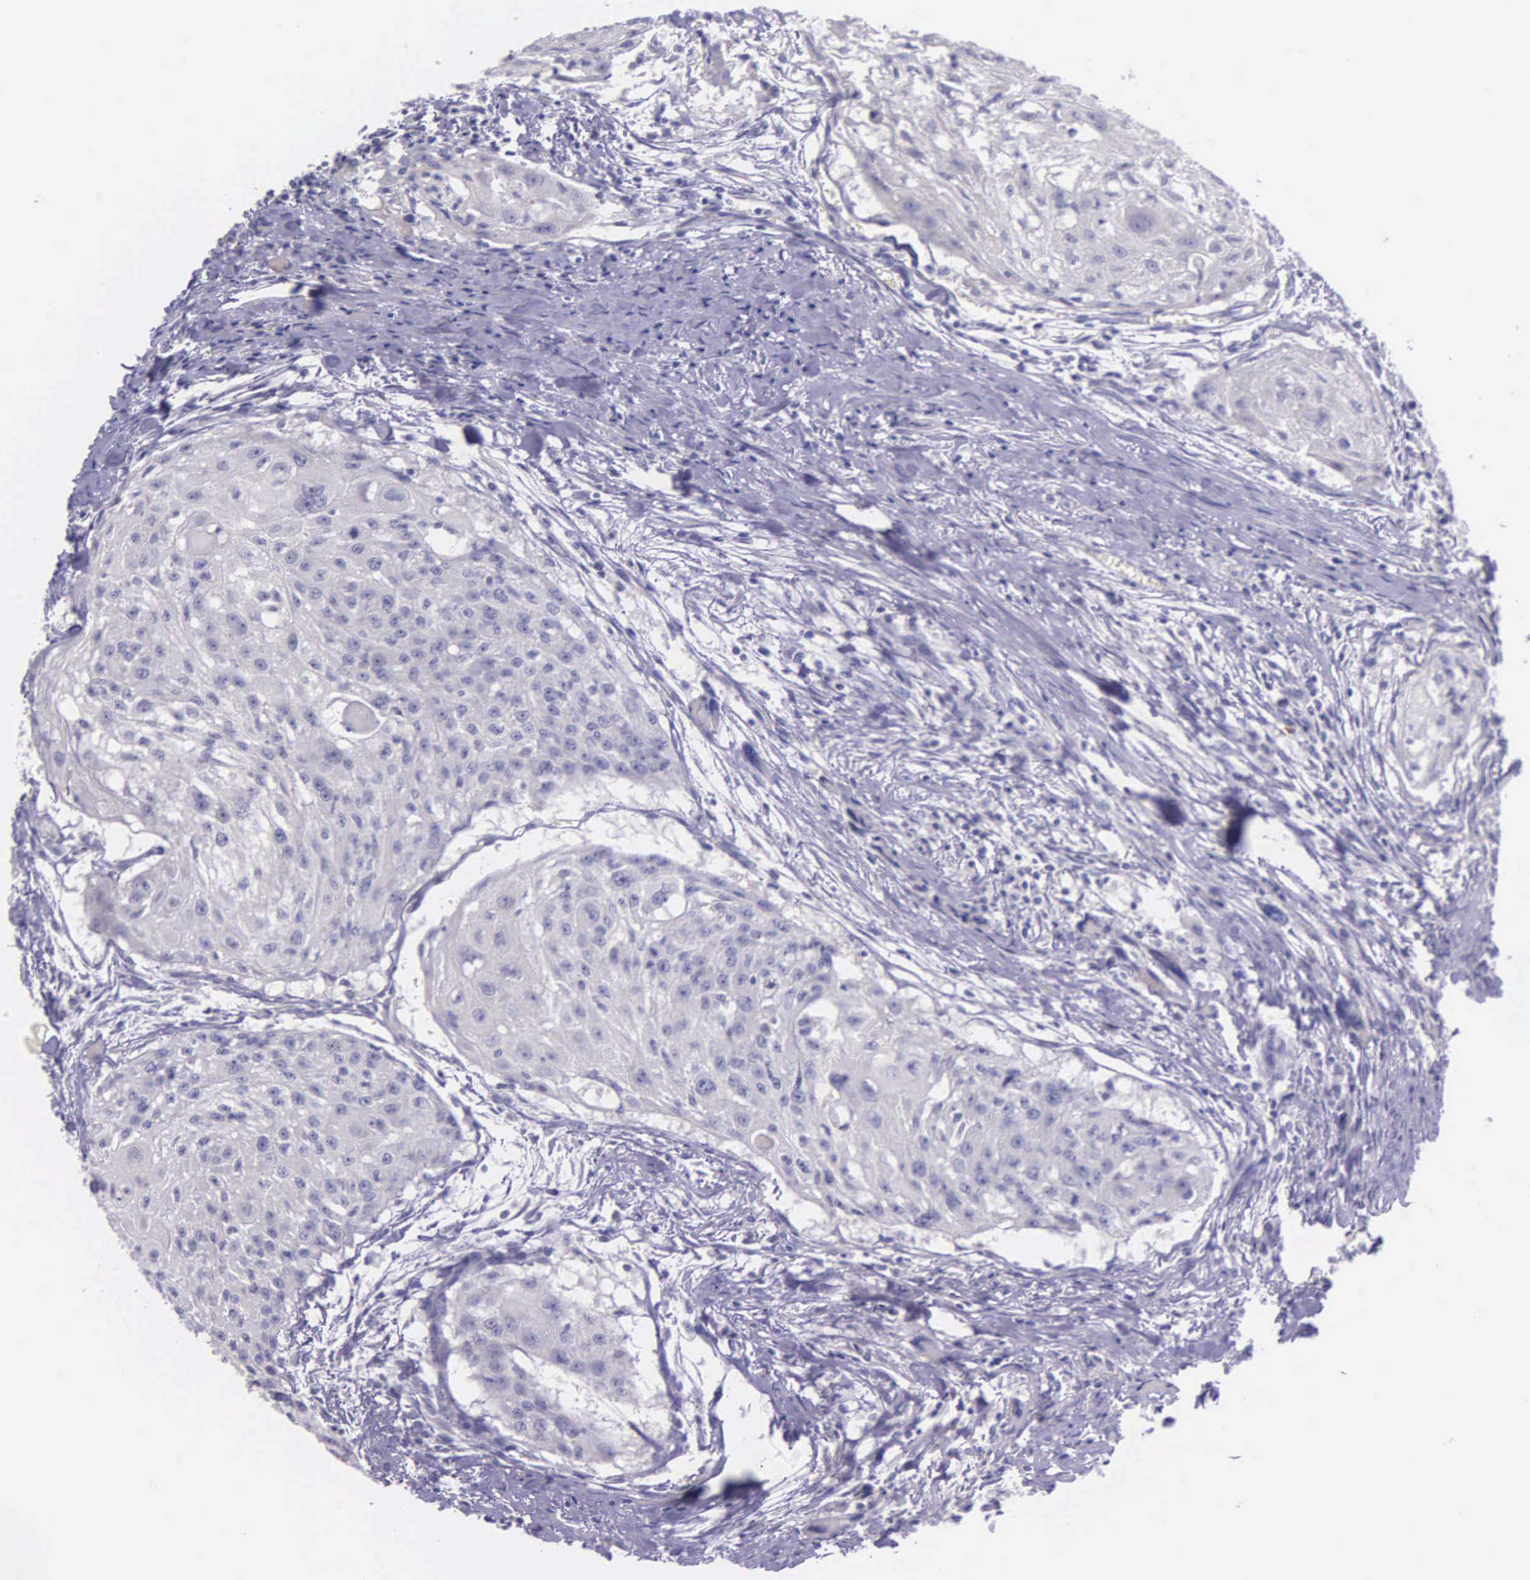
{"staining": {"intensity": "negative", "quantity": "none", "location": "none"}, "tissue": "head and neck cancer", "cell_type": "Tumor cells", "image_type": "cancer", "snomed": [{"axis": "morphology", "description": "Squamous cell carcinoma, NOS"}, {"axis": "topography", "description": "Head-Neck"}], "caption": "Immunohistochemistry (IHC) of human head and neck cancer shows no expression in tumor cells.", "gene": "THSD7A", "patient": {"sex": "male", "age": 64}}